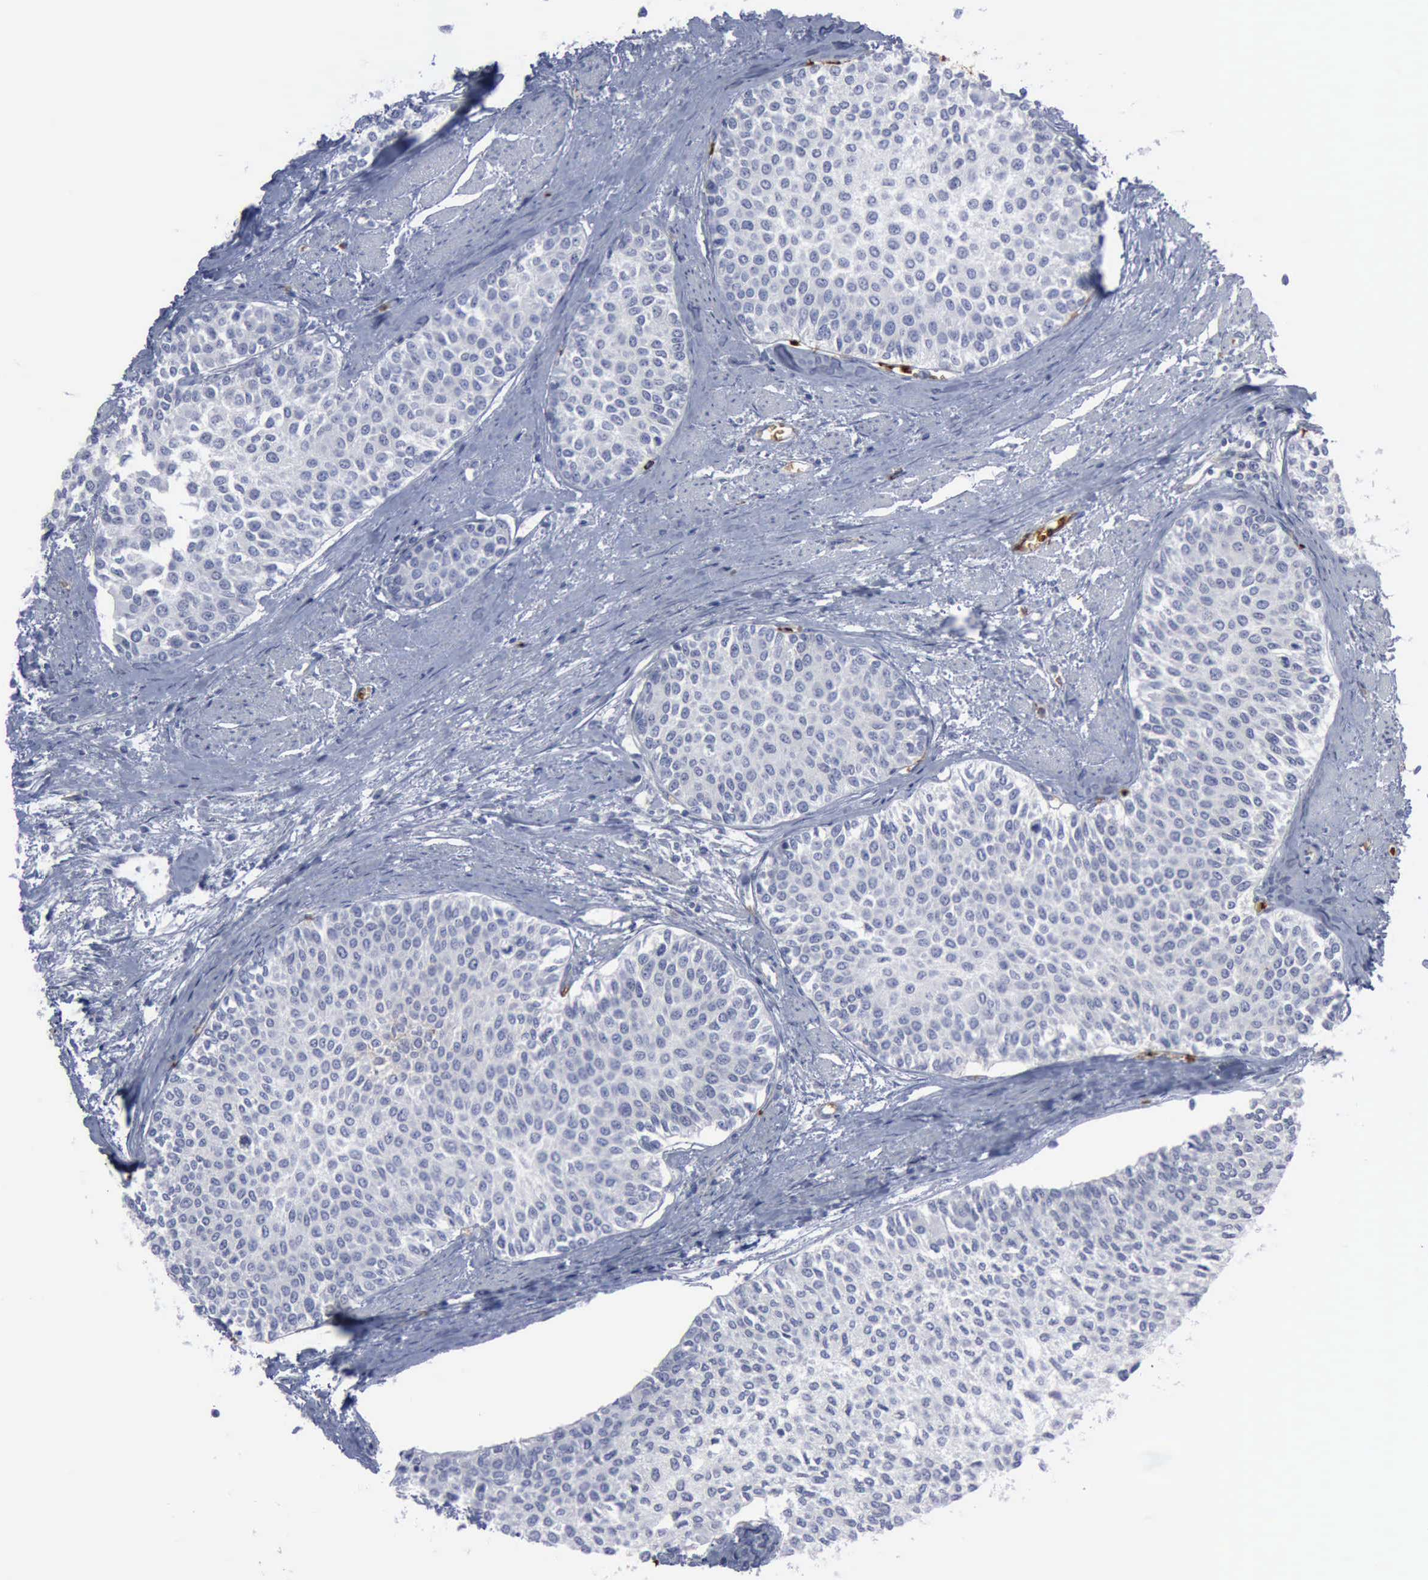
{"staining": {"intensity": "negative", "quantity": "none", "location": "none"}, "tissue": "urothelial cancer", "cell_type": "Tumor cells", "image_type": "cancer", "snomed": [{"axis": "morphology", "description": "Urothelial carcinoma, Low grade"}, {"axis": "topography", "description": "Urinary bladder"}], "caption": "A photomicrograph of urothelial cancer stained for a protein shows no brown staining in tumor cells.", "gene": "TGFB1", "patient": {"sex": "female", "age": 73}}